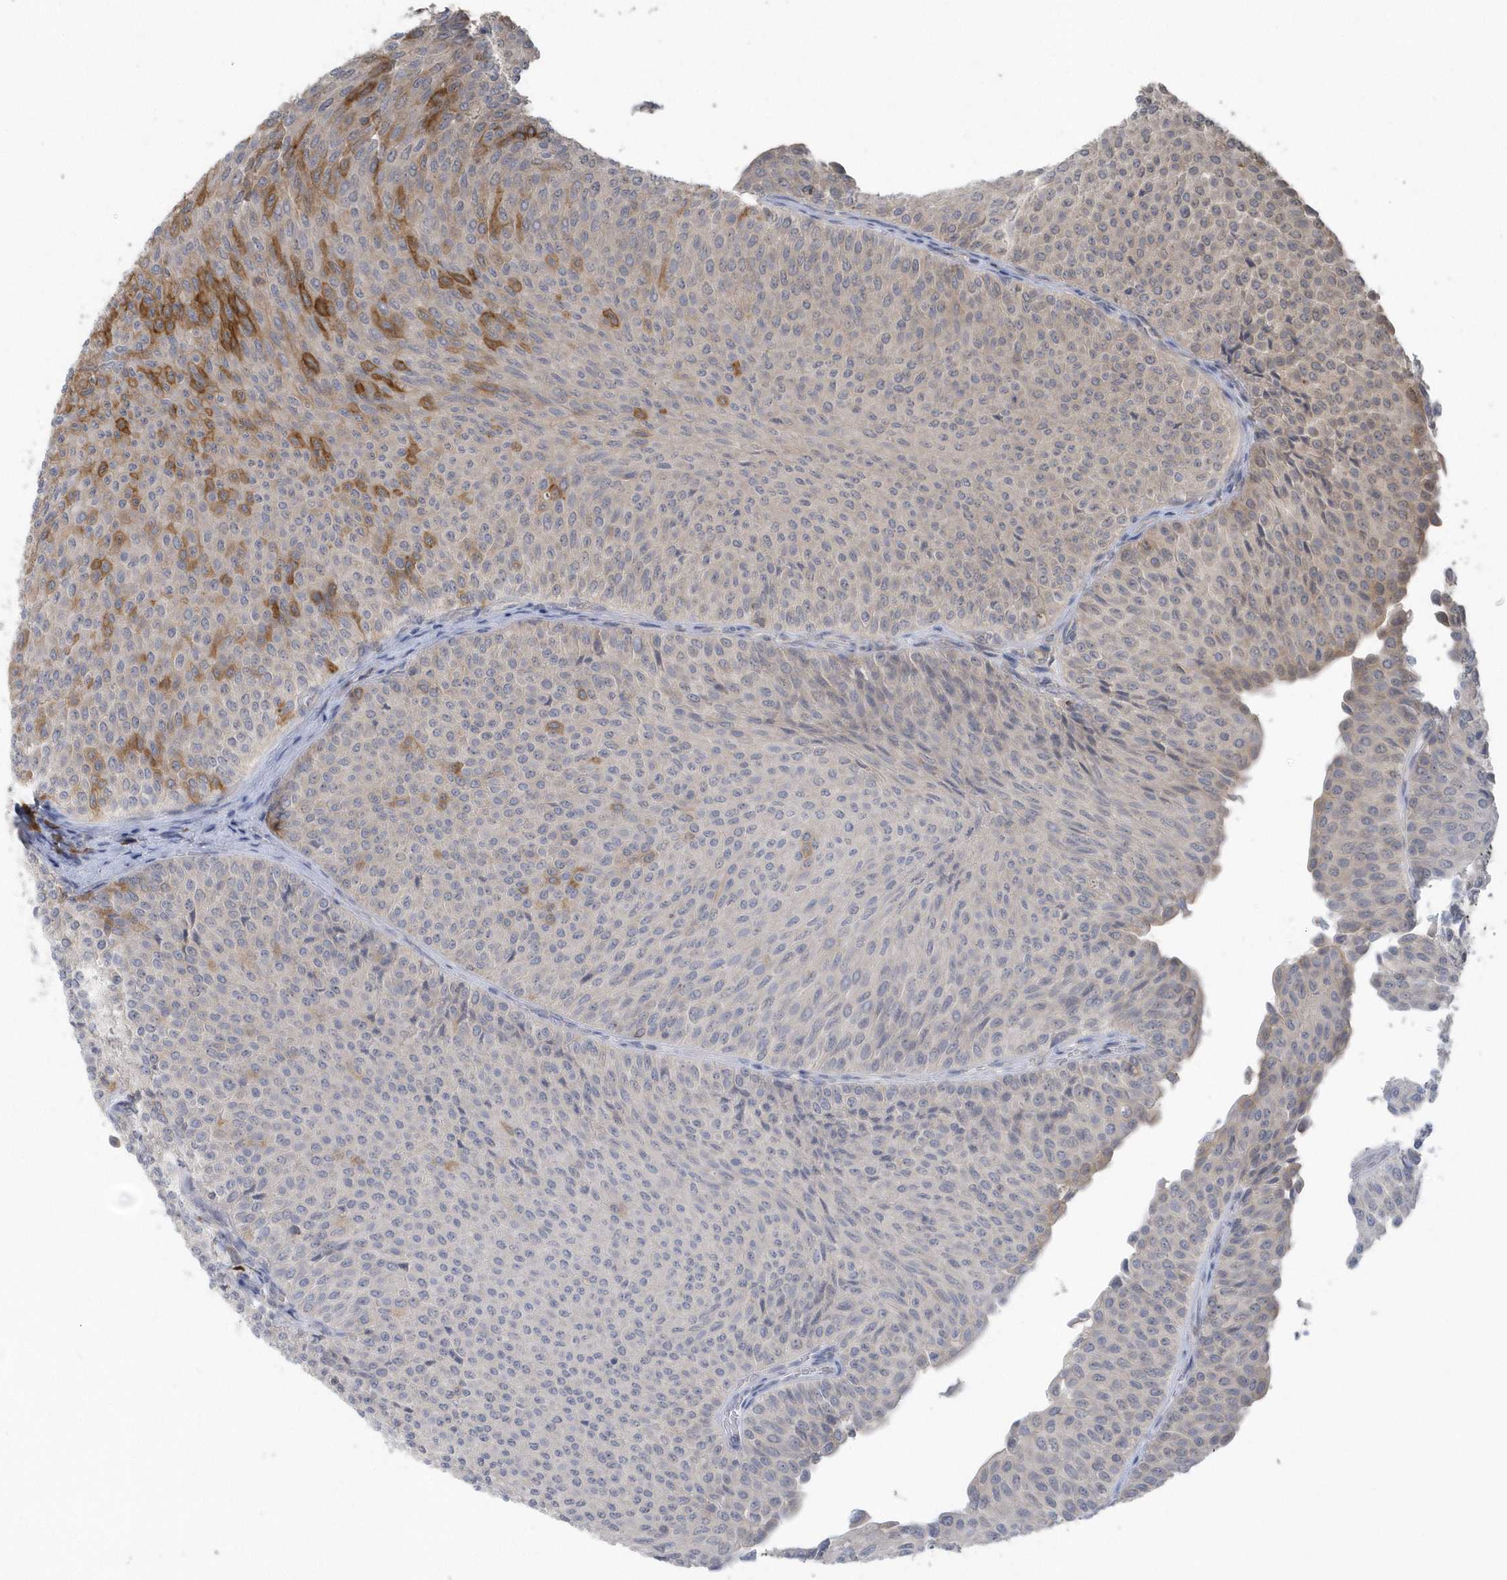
{"staining": {"intensity": "moderate", "quantity": "<25%", "location": "cytoplasmic/membranous"}, "tissue": "urothelial cancer", "cell_type": "Tumor cells", "image_type": "cancer", "snomed": [{"axis": "morphology", "description": "Urothelial carcinoma, Low grade"}, {"axis": "topography", "description": "Urinary bladder"}], "caption": "DAB (3,3'-diaminobenzidine) immunohistochemical staining of urothelial cancer displays moderate cytoplasmic/membranous protein expression in about <25% of tumor cells. The staining was performed using DAB, with brown indicating positive protein expression. Nuclei are stained blue with hematoxylin.", "gene": "HERPUD1", "patient": {"sex": "male", "age": 78}}